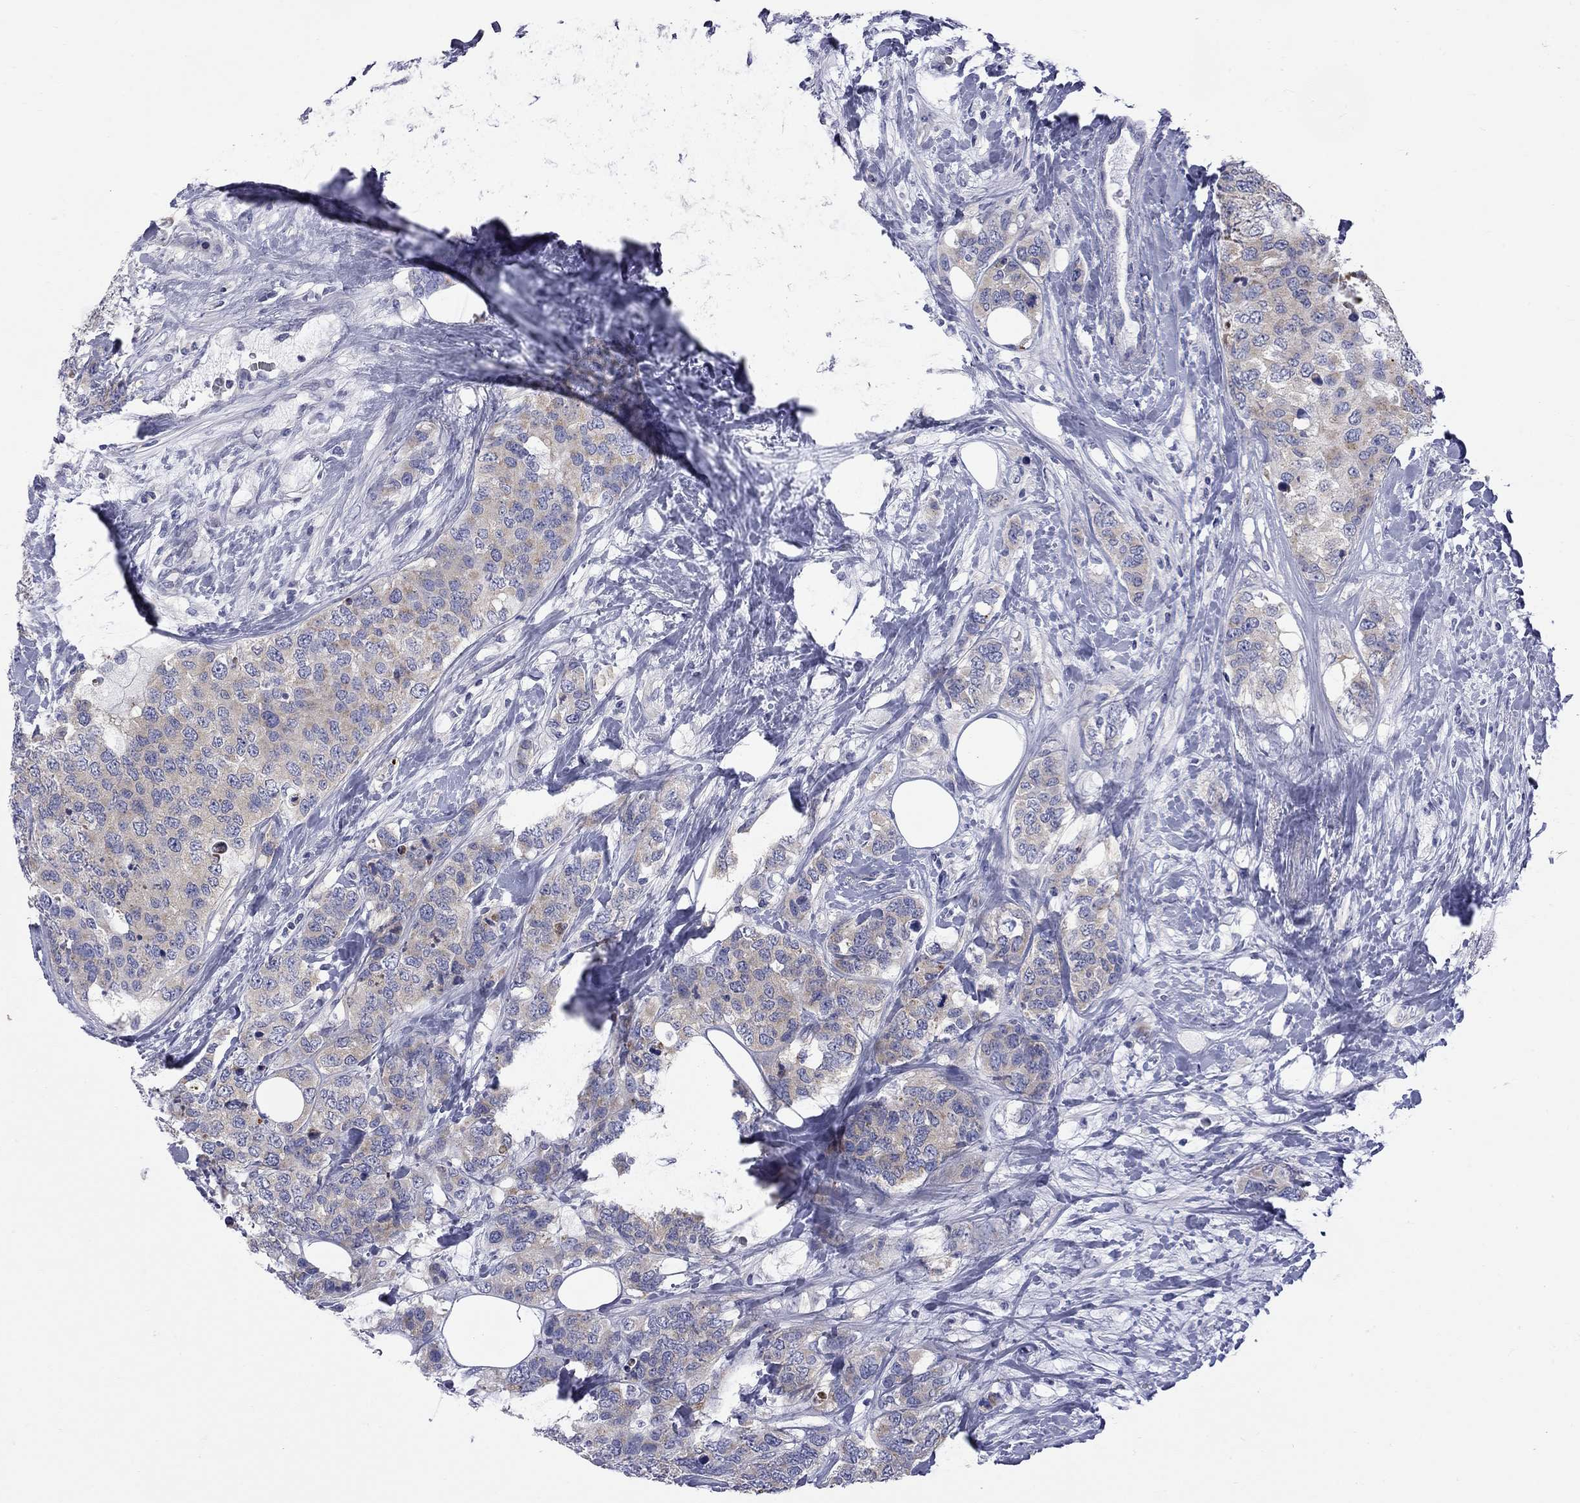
{"staining": {"intensity": "weak", "quantity": "25%-75%", "location": "cytoplasmic/membranous"}, "tissue": "breast cancer", "cell_type": "Tumor cells", "image_type": "cancer", "snomed": [{"axis": "morphology", "description": "Lobular carcinoma"}, {"axis": "topography", "description": "Breast"}], "caption": "This is an image of immunohistochemistry staining of lobular carcinoma (breast), which shows weak staining in the cytoplasmic/membranous of tumor cells.", "gene": "ABCB4", "patient": {"sex": "female", "age": 59}}